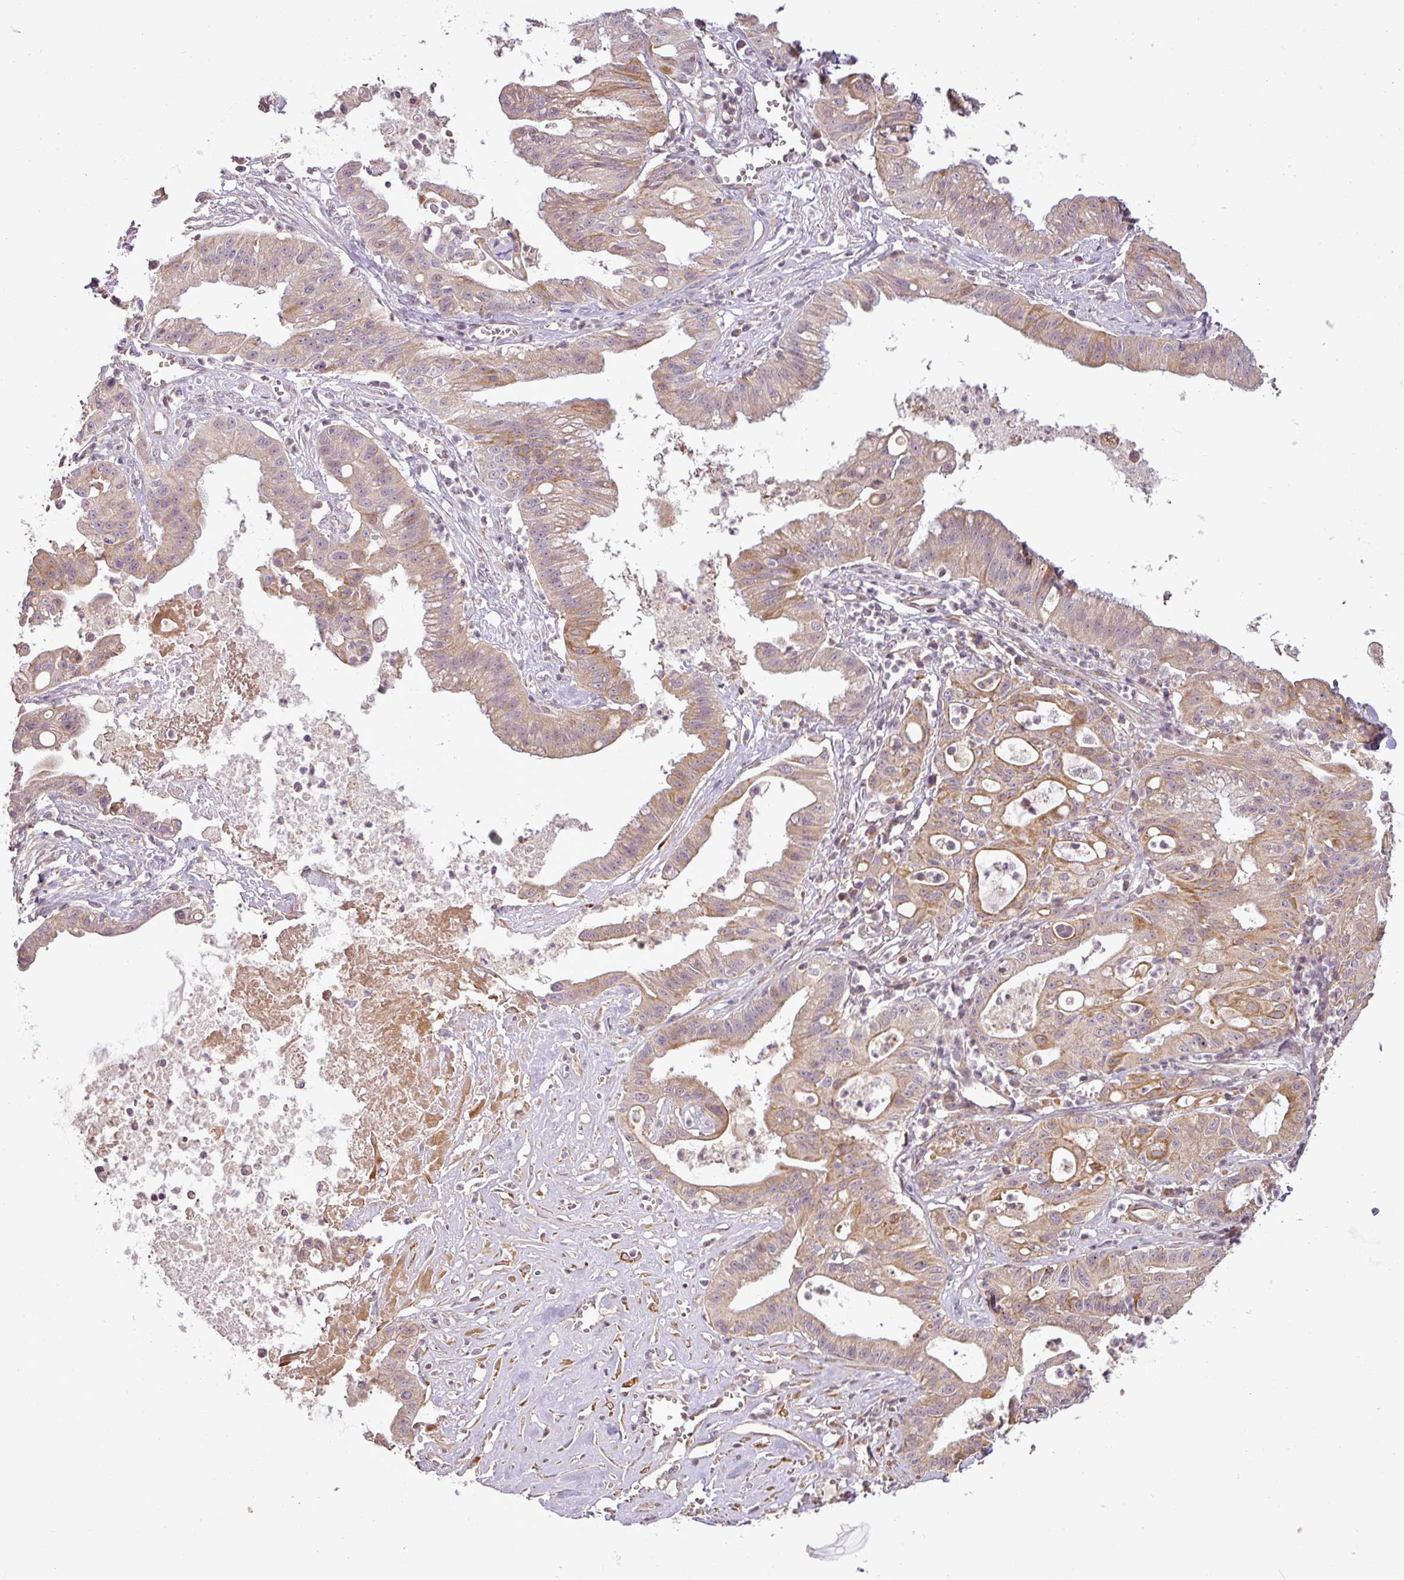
{"staining": {"intensity": "moderate", "quantity": "25%-75%", "location": "cytoplasmic/membranous"}, "tissue": "ovarian cancer", "cell_type": "Tumor cells", "image_type": "cancer", "snomed": [{"axis": "morphology", "description": "Cystadenocarcinoma, mucinous, NOS"}, {"axis": "topography", "description": "Ovary"}], "caption": "Immunohistochemical staining of human ovarian mucinous cystadenocarcinoma demonstrates medium levels of moderate cytoplasmic/membranous staining in approximately 25%-75% of tumor cells.", "gene": "FAIM", "patient": {"sex": "female", "age": 70}}